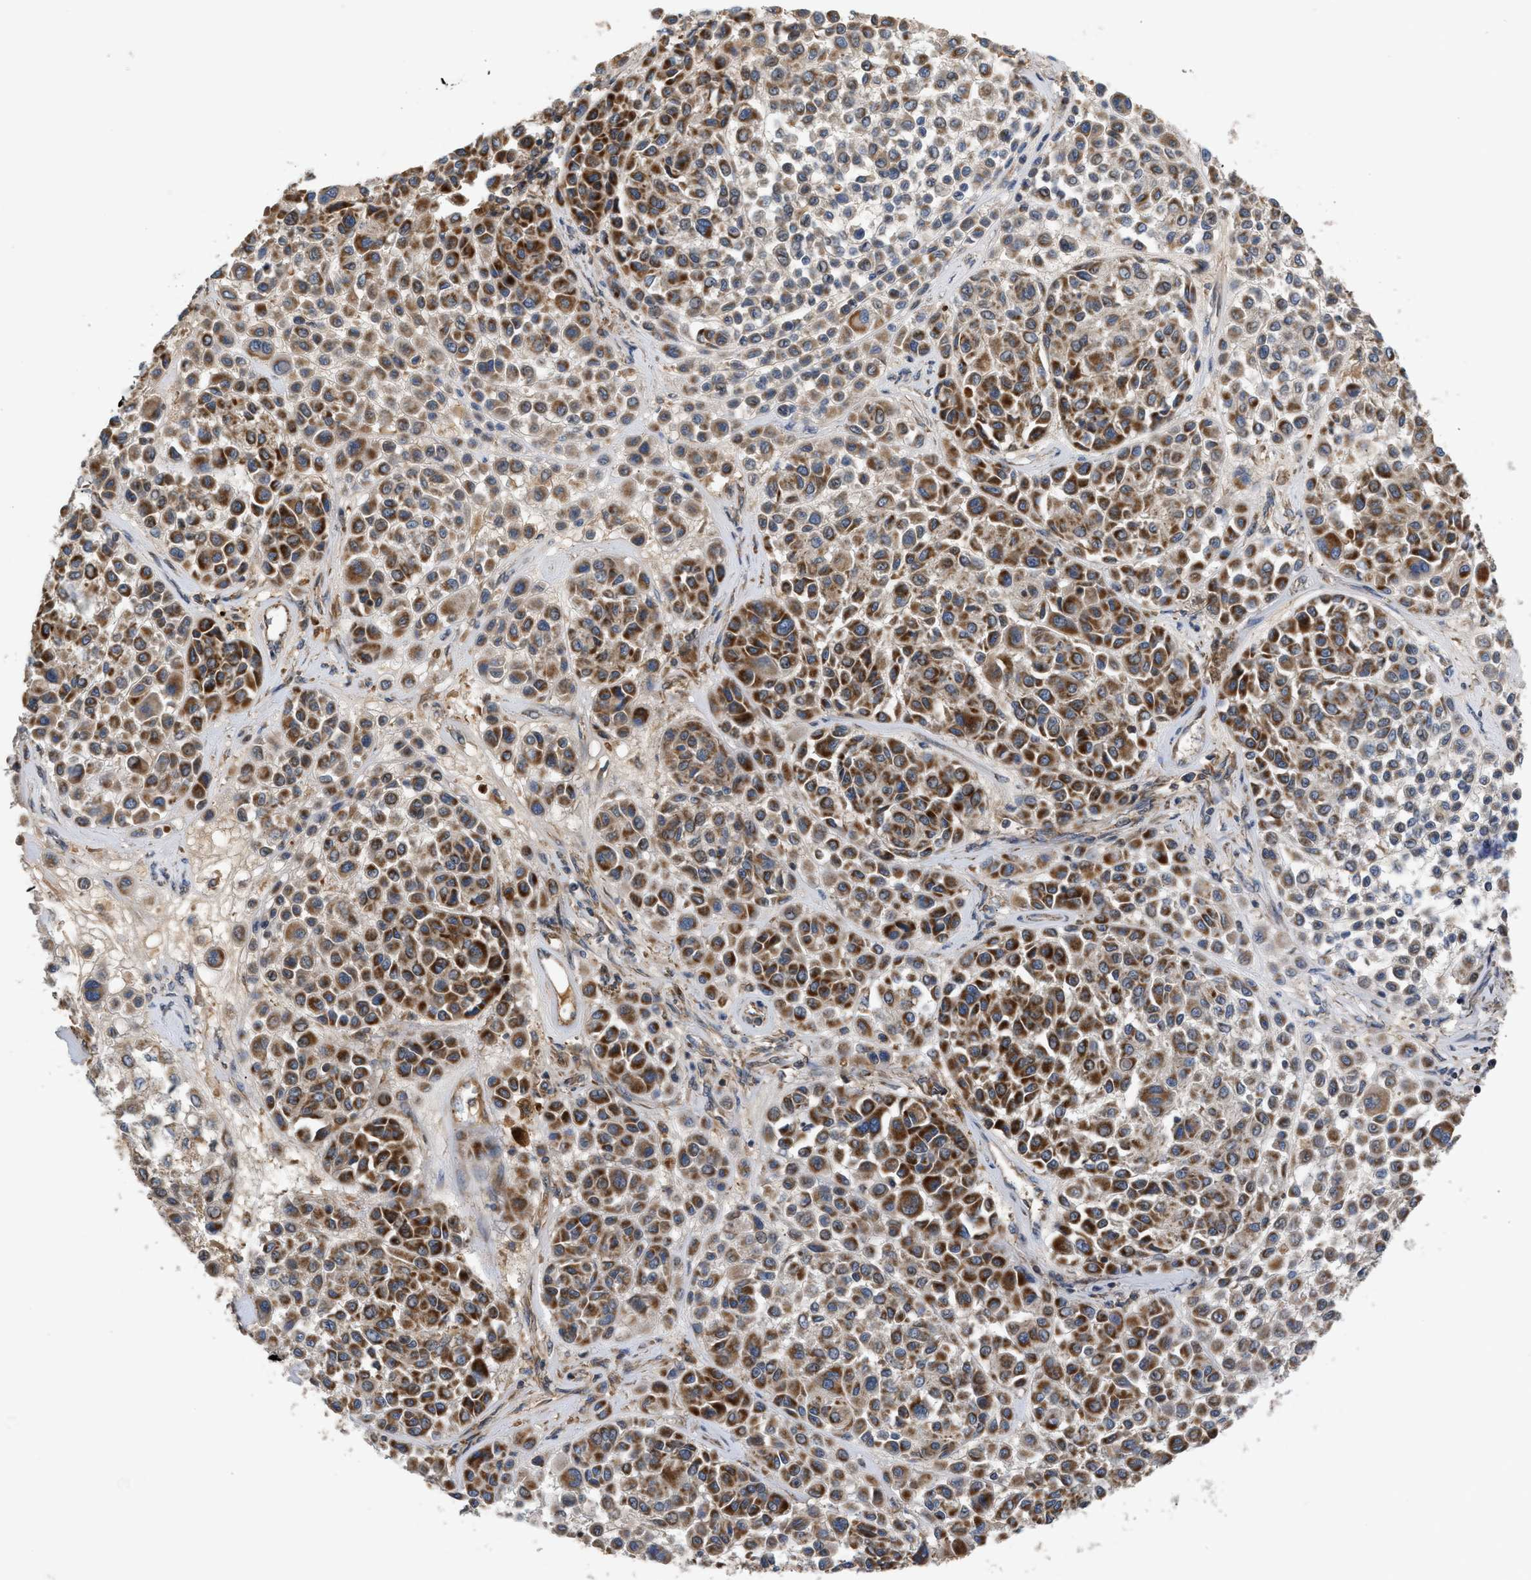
{"staining": {"intensity": "moderate", "quantity": ">75%", "location": "cytoplasmic/membranous"}, "tissue": "melanoma", "cell_type": "Tumor cells", "image_type": "cancer", "snomed": [{"axis": "morphology", "description": "Malignant melanoma, Metastatic site"}, {"axis": "topography", "description": "Soft tissue"}], "caption": "Immunohistochemical staining of human malignant melanoma (metastatic site) reveals medium levels of moderate cytoplasmic/membranous protein expression in about >75% of tumor cells. The protein is stained brown, and the nuclei are stained in blue (DAB (3,3'-diaminobenzidine) IHC with brightfield microscopy, high magnification).", "gene": "TACO1", "patient": {"sex": "male", "age": 41}}